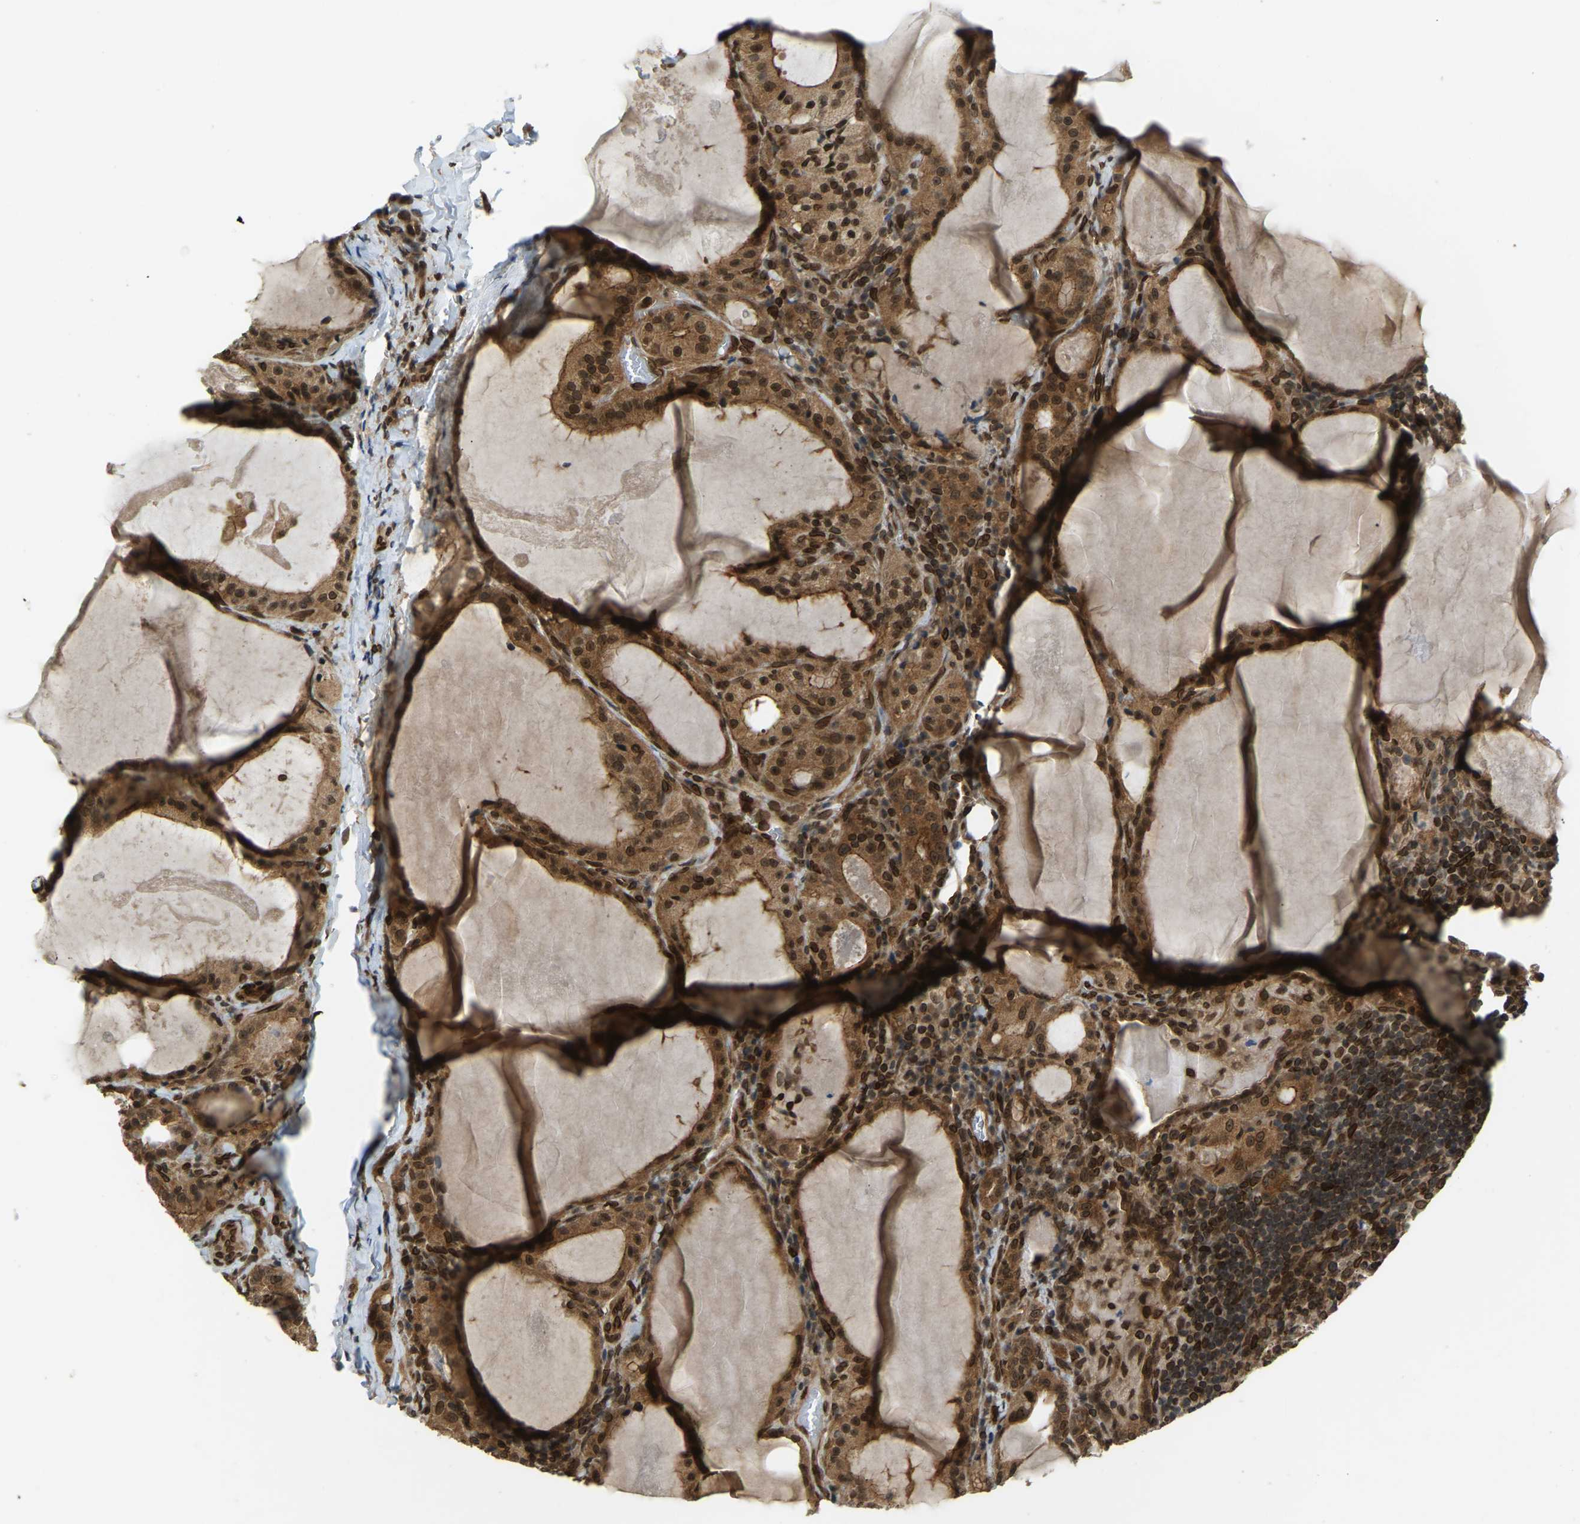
{"staining": {"intensity": "moderate", "quantity": ">75%", "location": "cytoplasmic/membranous,nuclear"}, "tissue": "thyroid cancer", "cell_type": "Tumor cells", "image_type": "cancer", "snomed": [{"axis": "morphology", "description": "Papillary adenocarcinoma, NOS"}, {"axis": "topography", "description": "Thyroid gland"}], "caption": "Immunohistochemical staining of human papillary adenocarcinoma (thyroid) exhibits medium levels of moderate cytoplasmic/membranous and nuclear staining in approximately >75% of tumor cells.", "gene": "SYNE1", "patient": {"sex": "female", "age": 42}}